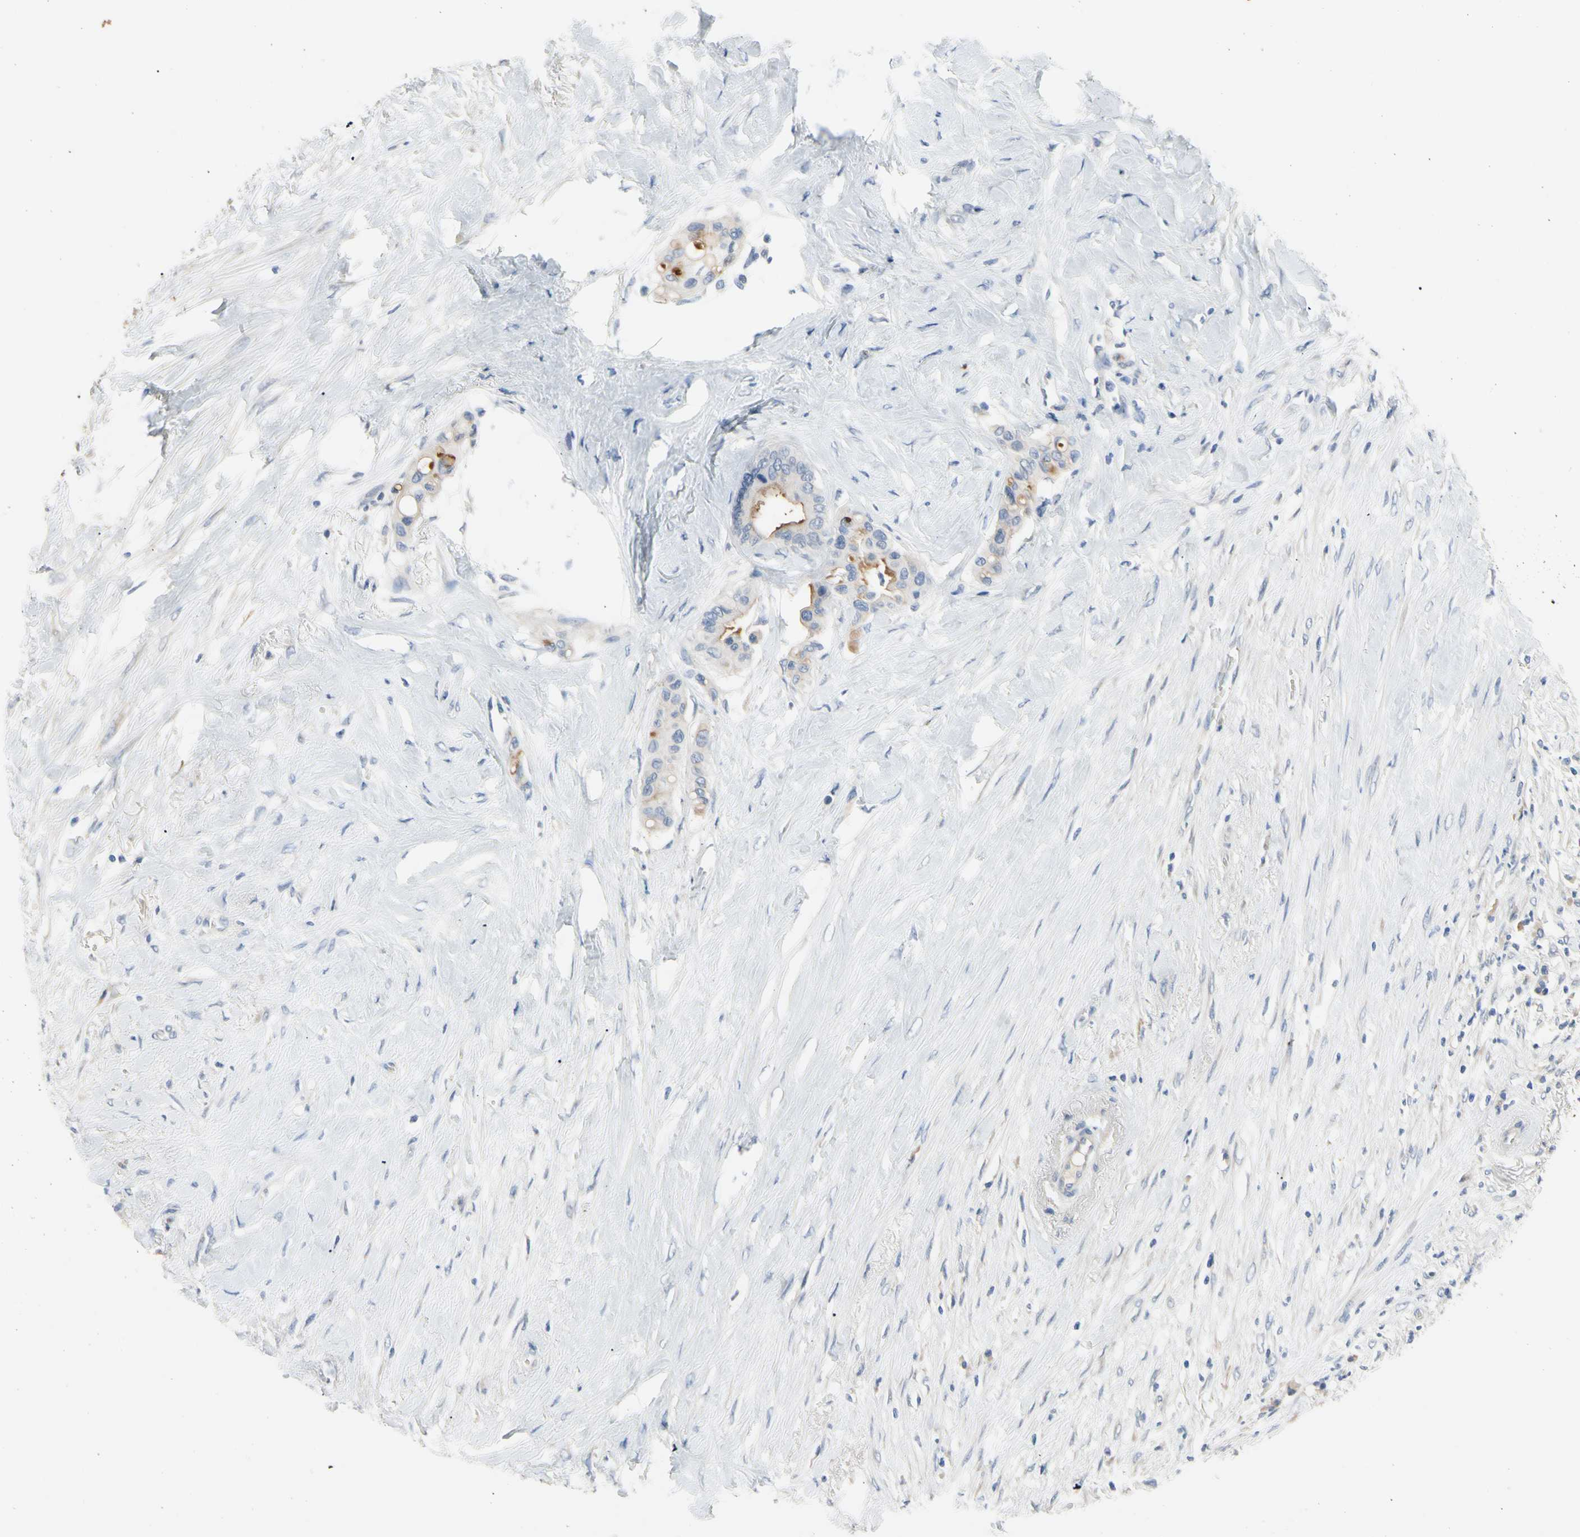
{"staining": {"intensity": "moderate", "quantity": "<25%", "location": "cytoplasmic/membranous"}, "tissue": "colorectal cancer", "cell_type": "Tumor cells", "image_type": "cancer", "snomed": [{"axis": "morphology", "description": "Normal tissue, NOS"}, {"axis": "morphology", "description": "Adenocarcinoma, NOS"}, {"axis": "topography", "description": "Colon"}], "caption": "An immunohistochemistry (IHC) micrograph of neoplastic tissue is shown. Protein staining in brown shows moderate cytoplasmic/membranous positivity in colorectal cancer (adenocarcinoma) within tumor cells. Ihc stains the protein of interest in brown and the nuclei are stained blue.", "gene": "MARK1", "patient": {"sex": "male", "age": 82}}